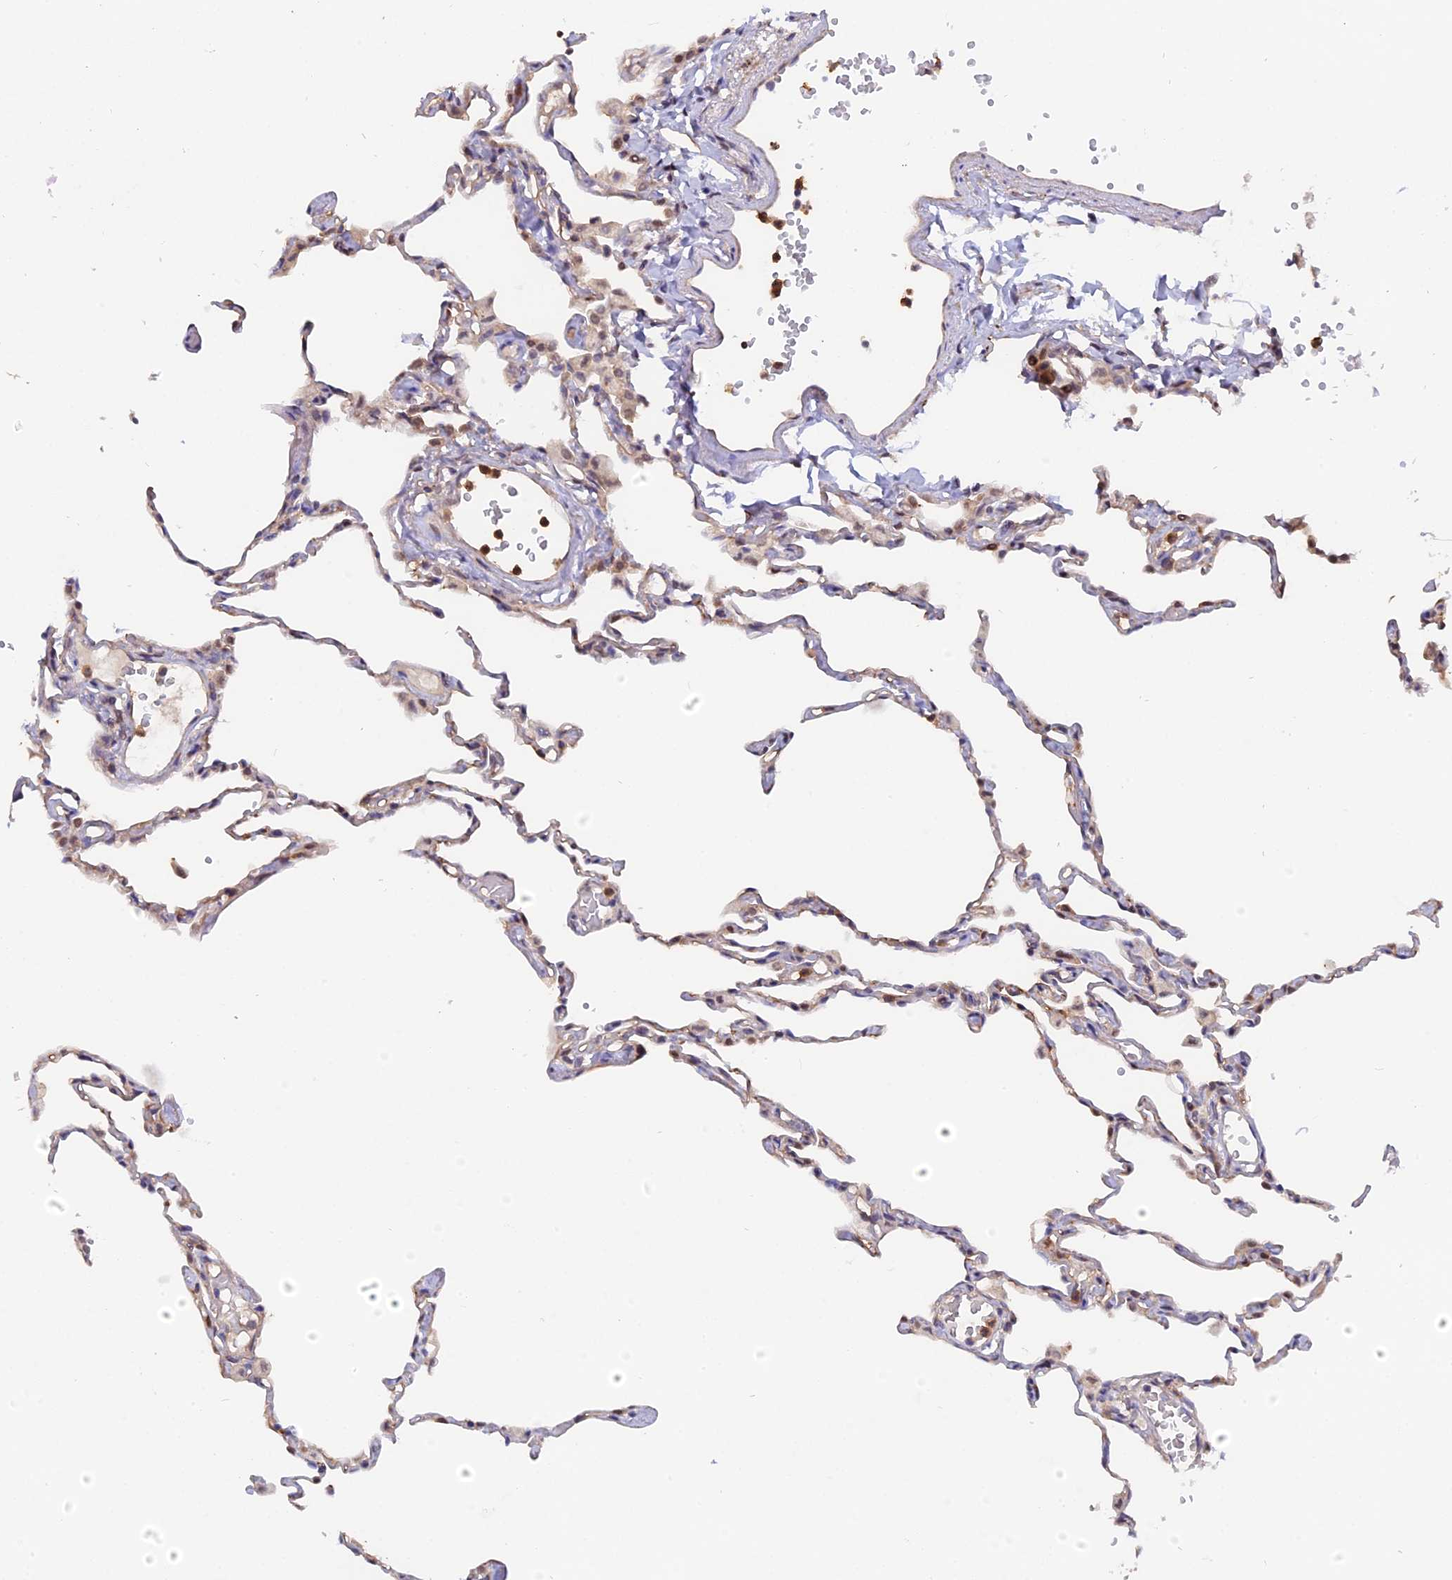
{"staining": {"intensity": "weak", "quantity": "<25%", "location": "cytoplasmic/membranous,nuclear"}, "tissue": "lung", "cell_type": "Alveolar cells", "image_type": "normal", "snomed": [{"axis": "morphology", "description": "Normal tissue, NOS"}, {"axis": "topography", "description": "Lung"}], "caption": "The image reveals no significant expression in alveolar cells of lung. The staining is performed using DAB brown chromogen with nuclei counter-stained in using hematoxylin.", "gene": "FAM118B", "patient": {"sex": "female", "age": 49}}